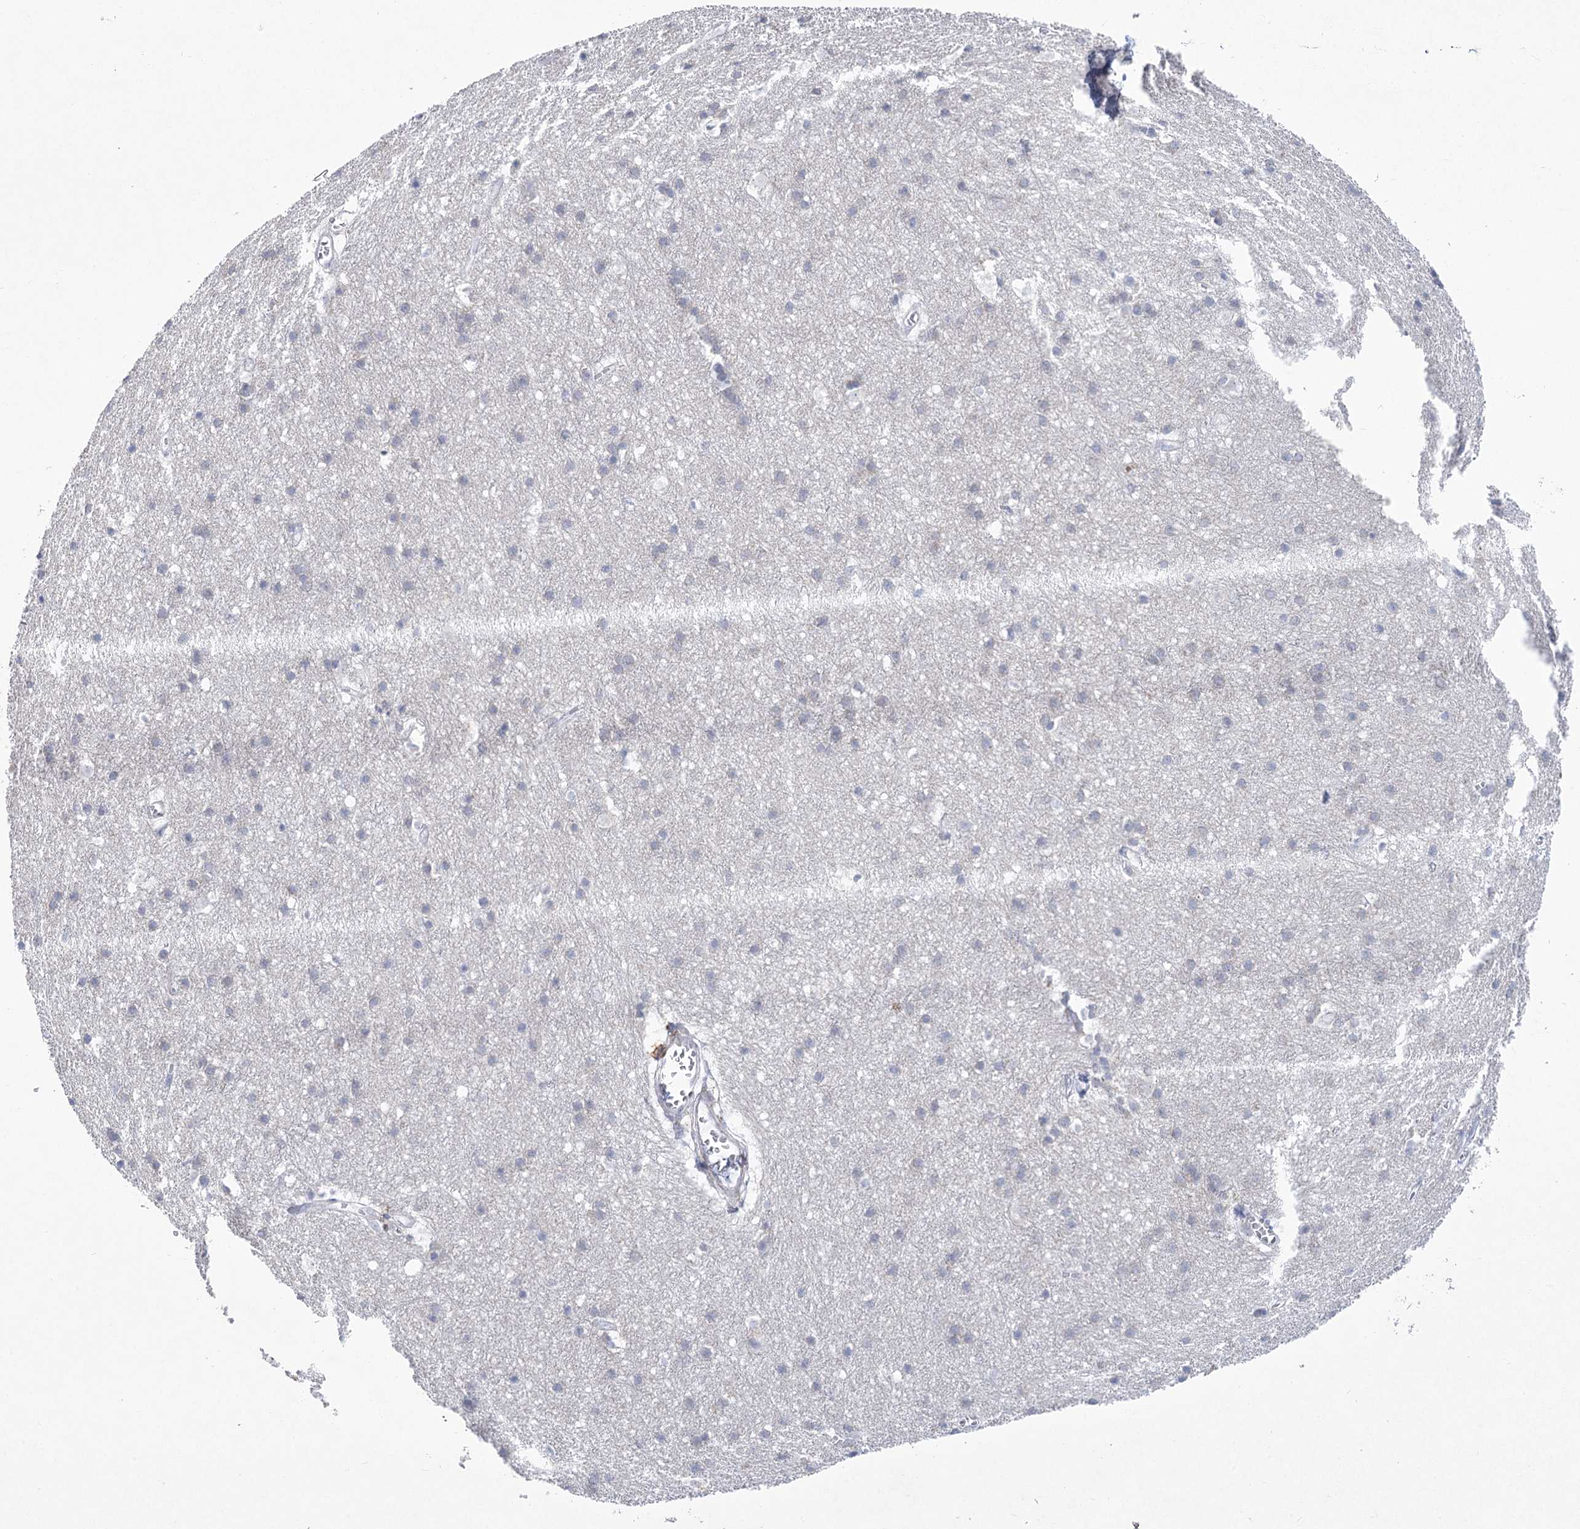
{"staining": {"intensity": "negative", "quantity": "none", "location": "none"}, "tissue": "cerebral cortex", "cell_type": "Endothelial cells", "image_type": "normal", "snomed": [{"axis": "morphology", "description": "Normal tissue, NOS"}, {"axis": "topography", "description": "Cerebral cortex"}], "caption": "DAB (3,3'-diaminobenzidine) immunohistochemical staining of unremarkable cerebral cortex shows no significant positivity in endothelial cells.", "gene": "CCDC88A", "patient": {"sex": "male", "age": 54}}